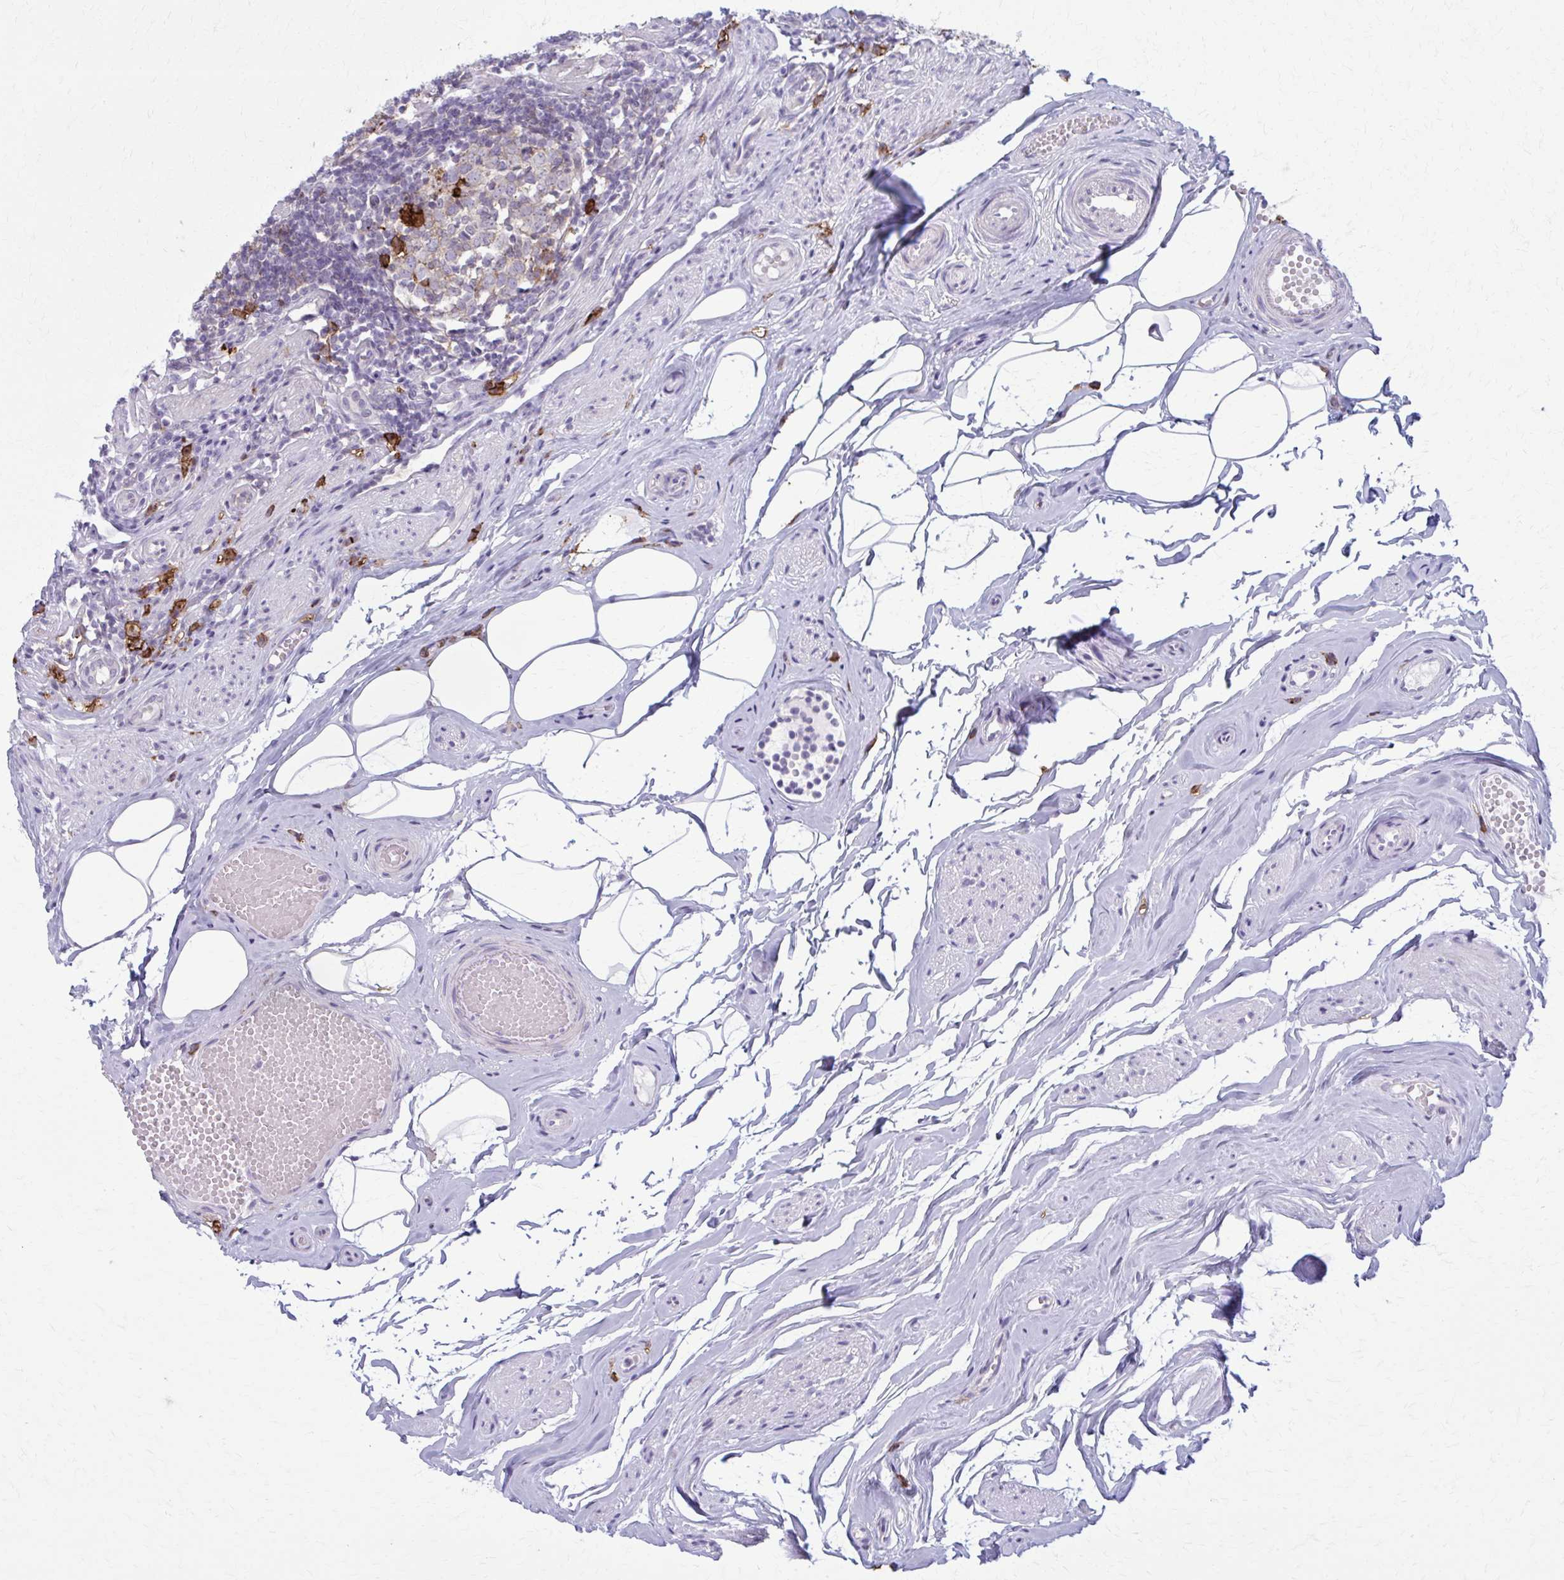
{"staining": {"intensity": "negative", "quantity": "none", "location": "none"}, "tissue": "appendix", "cell_type": "Glandular cells", "image_type": "normal", "snomed": [{"axis": "morphology", "description": "Normal tissue, NOS"}, {"axis": "topography", "description": "Appendix"}], "caption": "A high-resolution photomicrograph shows immunohistochemistry (IHC) staining of unremarkable appendix, which displays no significant positivity in glandular cells. (DAB (3,3'-diaminobenzidine) immunohistochemistry, high magnification).", "gene": "CD38", "patient": {"sex": "female", "age": 56}}